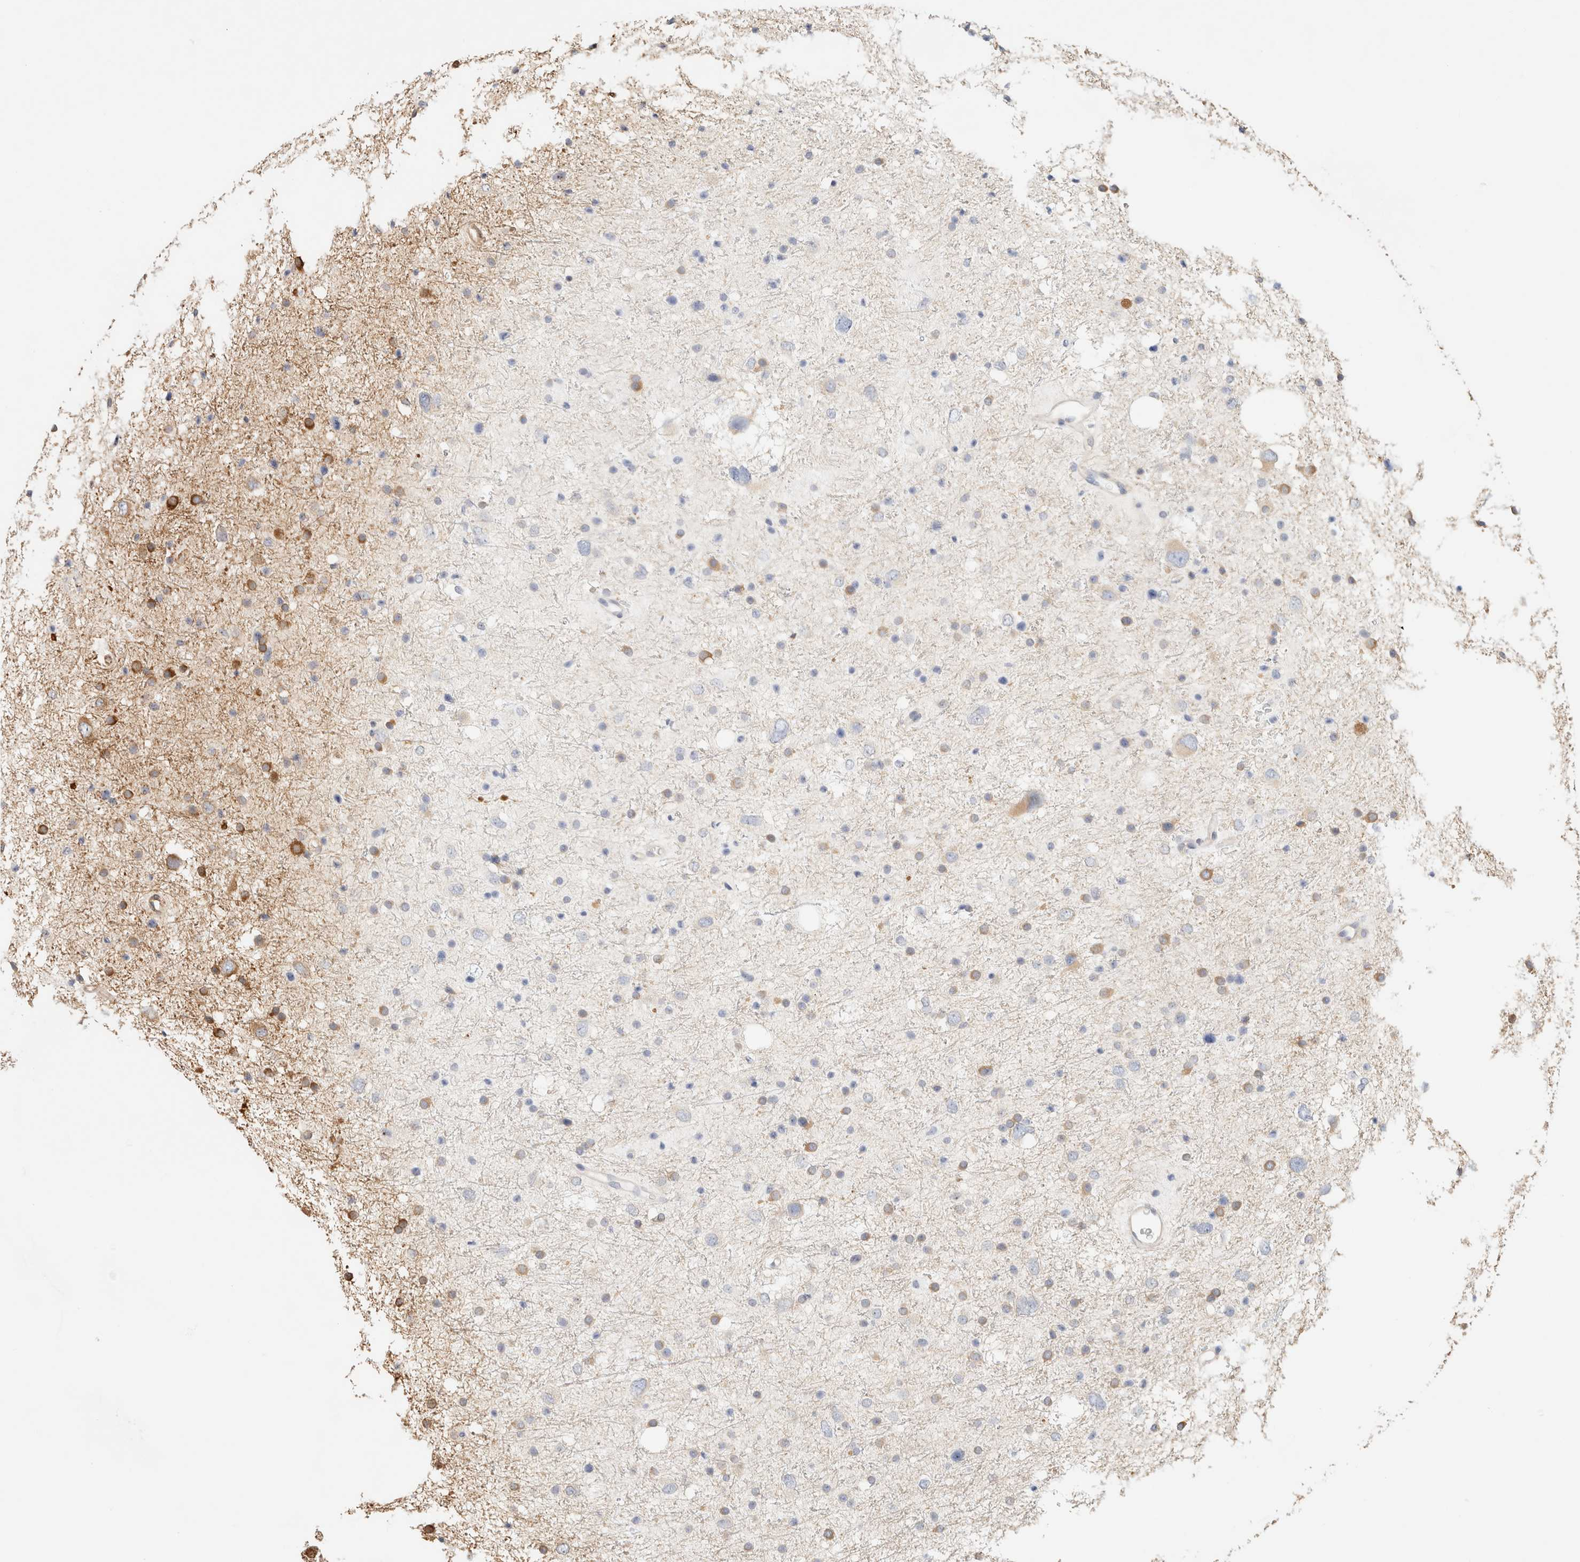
{"staining": {"intensity": "strong", "quantity": "<25%", "location": "cytoplasmic/membranous"}, "tissue": "glioma", "cell_type": "Tumor cells", "image_type": "cancer", "snomed": [{"axis": "morphology", "description": "Glioma, malignant, Low grade"}, {"axis": "topography", "description": "Brain"}], "caption": "Human glioma stained with a brown dye exhibits strong cytoplasmic/membranous positive expression in about <25% of tumor cells.", "gene": "RRP15", "patient": {"sex": "female", "age": 37}}